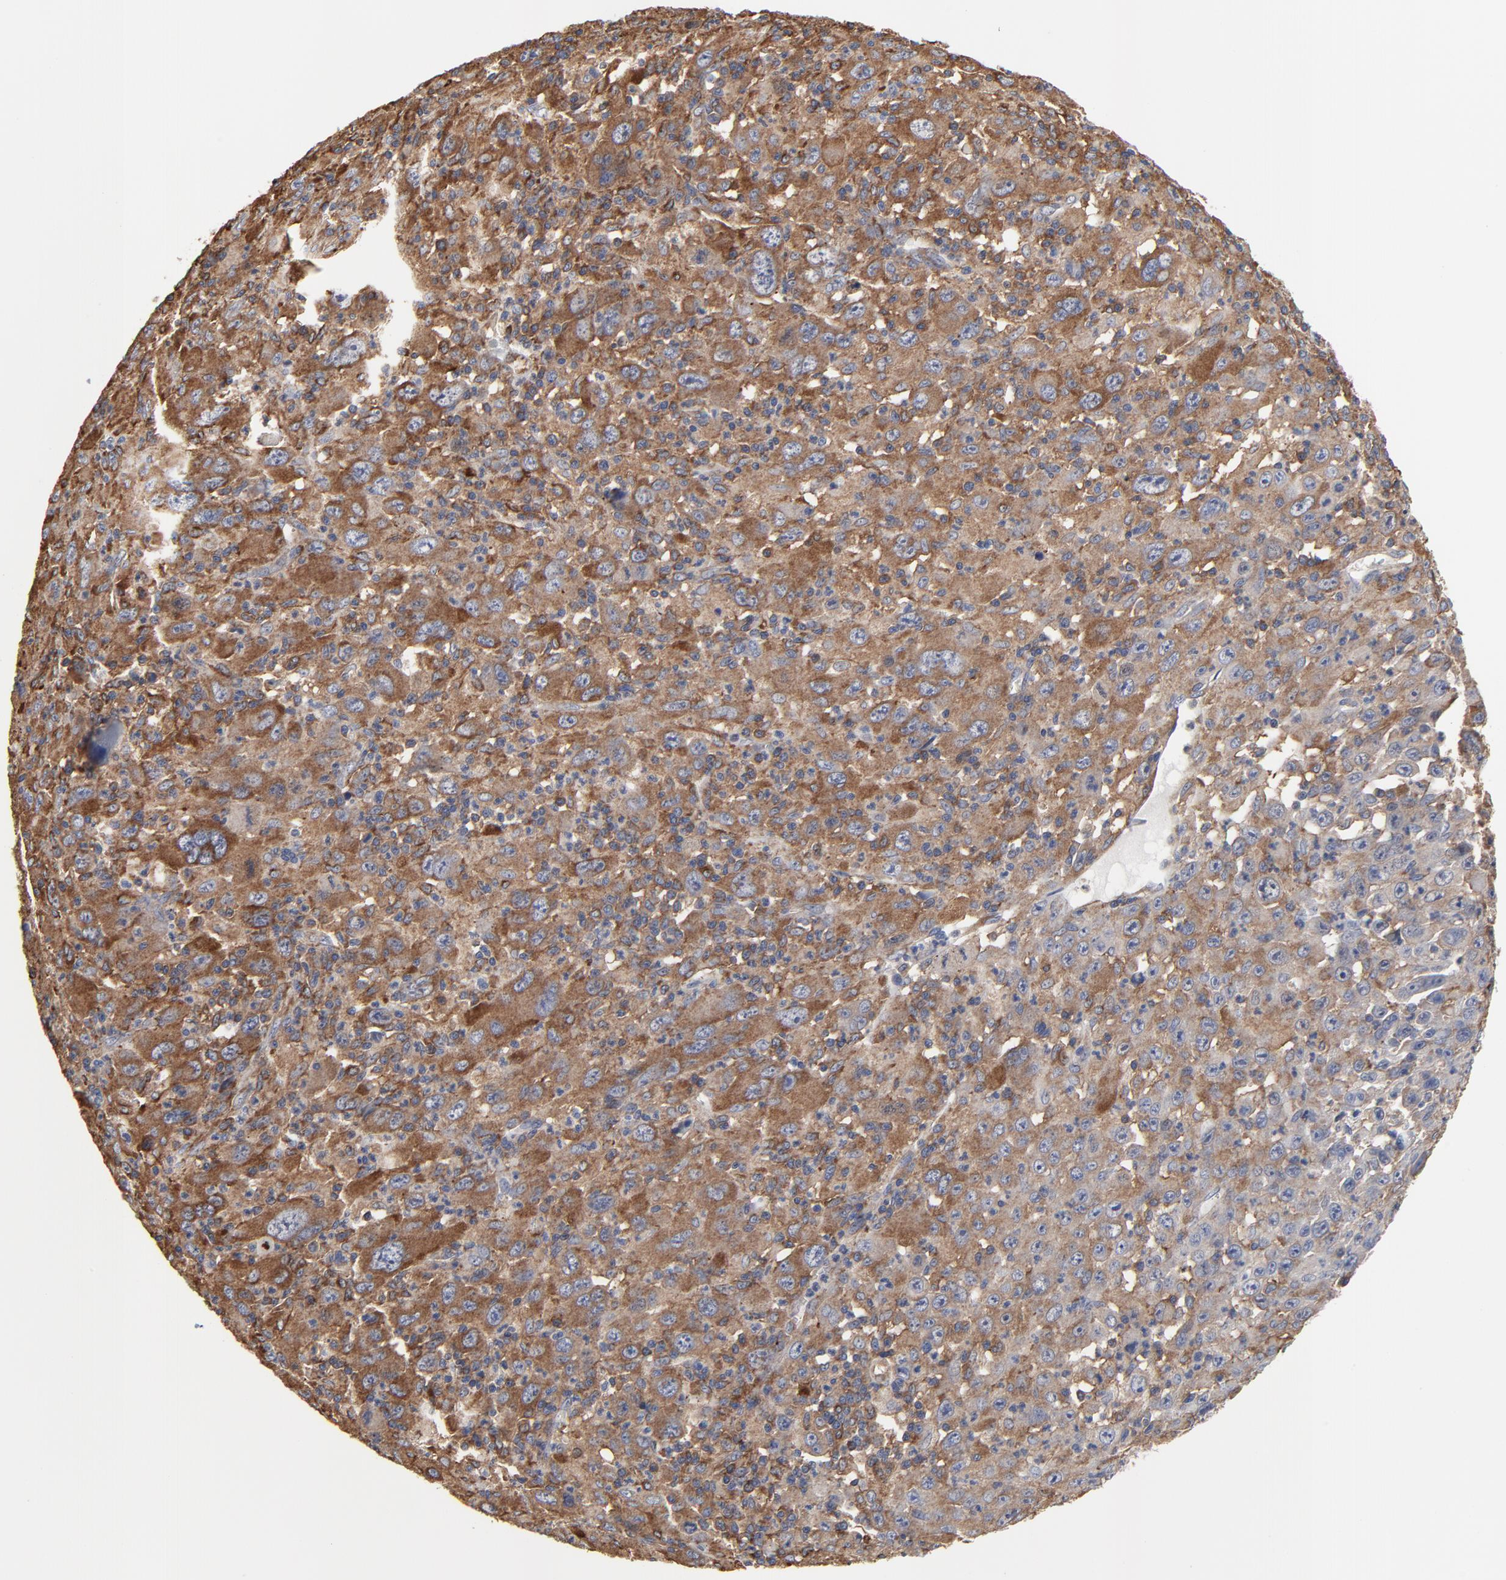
{"staining": {"intensity": "moderate", "quantity": ">75%", "location": "cytoplasmic/membranous"}, "tissue": "melanoma", "cell_type": "Tumor cells", "image_type": "cancer", "snomed": [{"axis": "morphology", "description": "Malignant melanoma, Metastatic site"}, {"axis": "topography", "description": "Skin"}], "caption": "Protein expression analysis of melanoma demonstrates moderate cytoplasmic/membranous expression in approximately >75% of tumor cells.", "gene": "NXF3", "patient": {"sex": "female", "age": 56}}